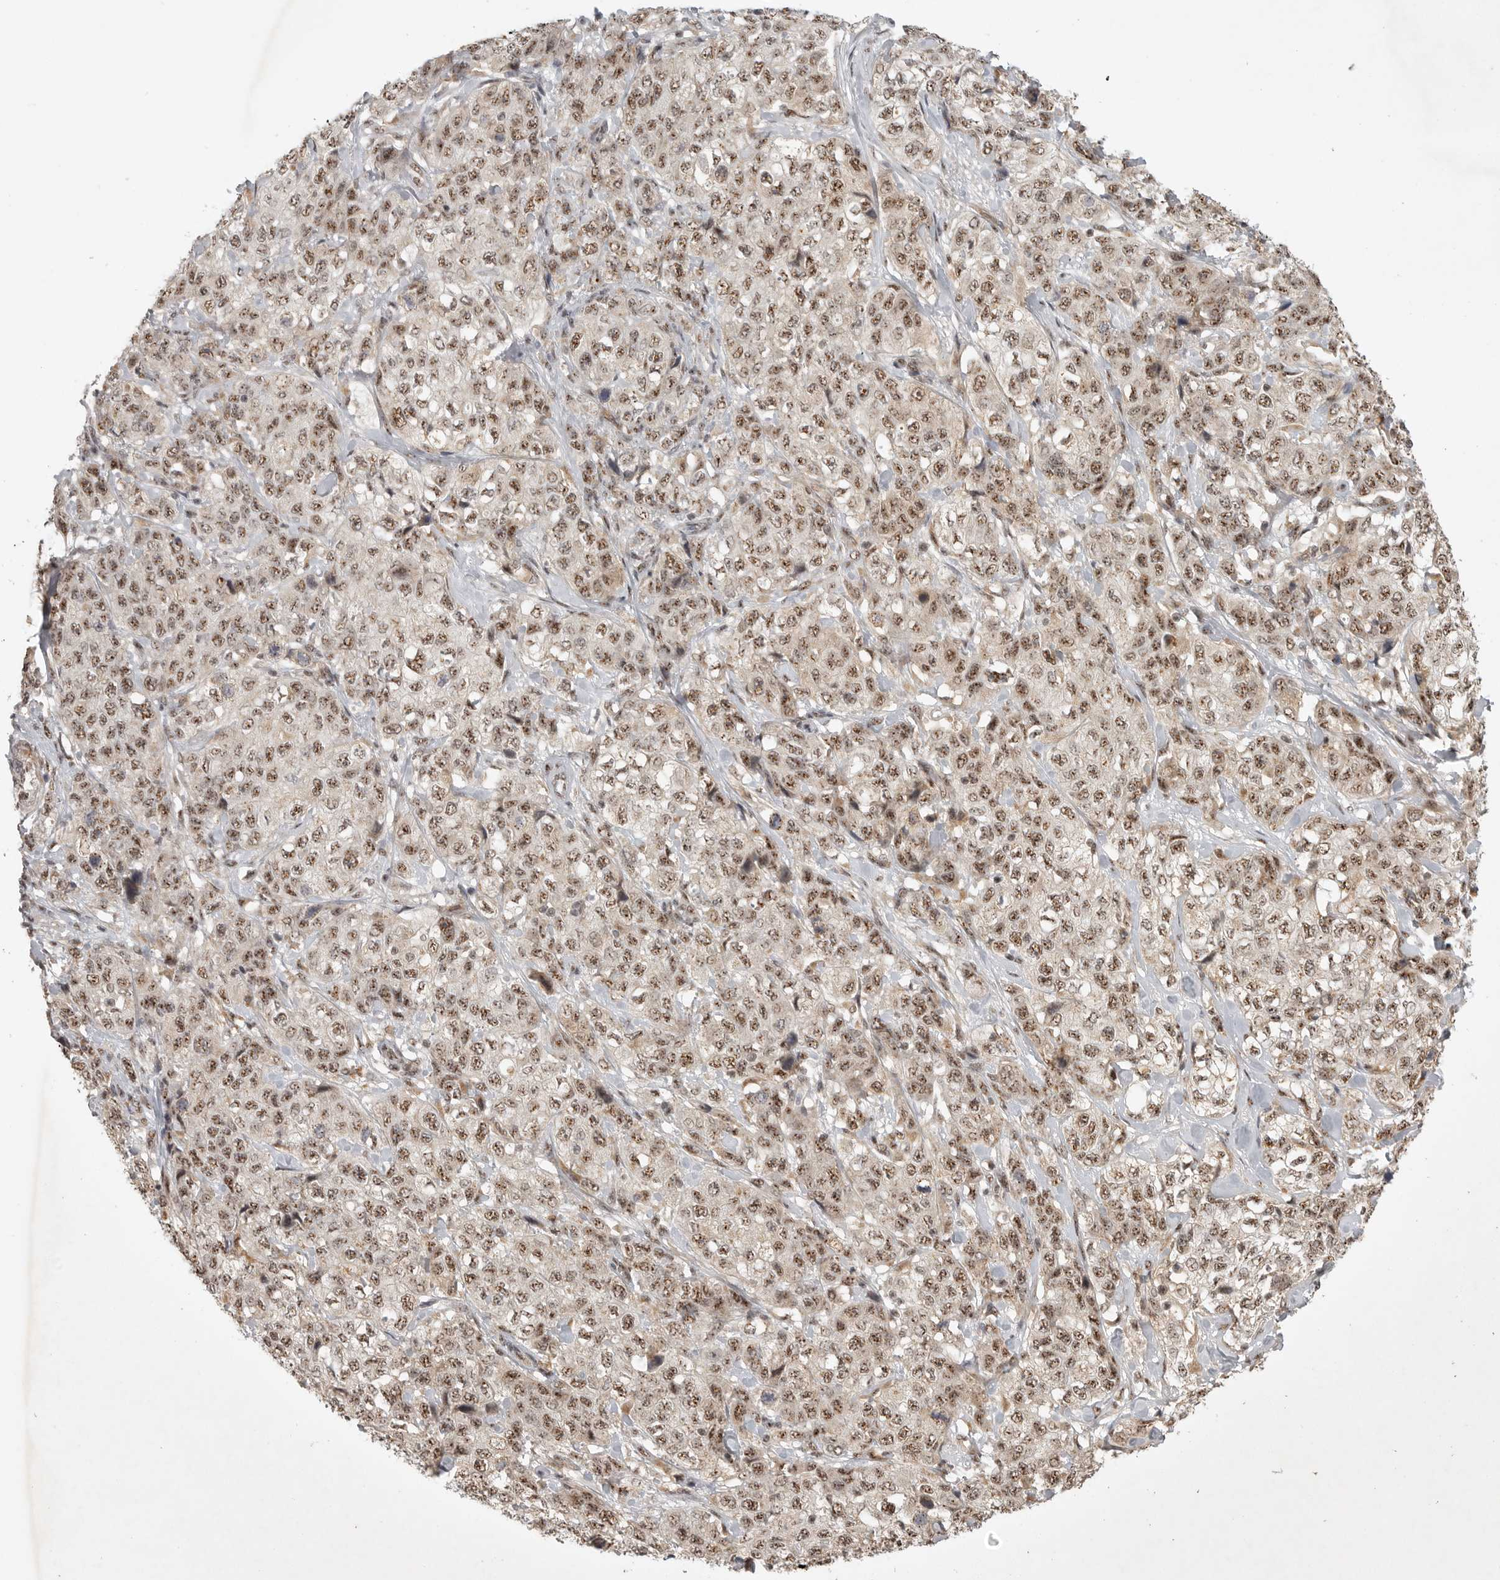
{"staining": {"intensity": "strong", "quantity": ">75%", "location": "nuclear"}, "tissue": "stomach cancer", "cell_type": "Tumor cells", "image_type": "cancer", "snomed": [{"axis": "morphology", "description": "Adenocarcinoma, NOS"}, {"axis": "topography", "description": "Stomach"}], "caption": "Protein expression analysis of human stomach cancer (adenocarcinoma) reveals strong nuclear staining in approximately >75% of tumor cells.", "gene": "POMP", "patient": {"sex": "male", "age": 48}}